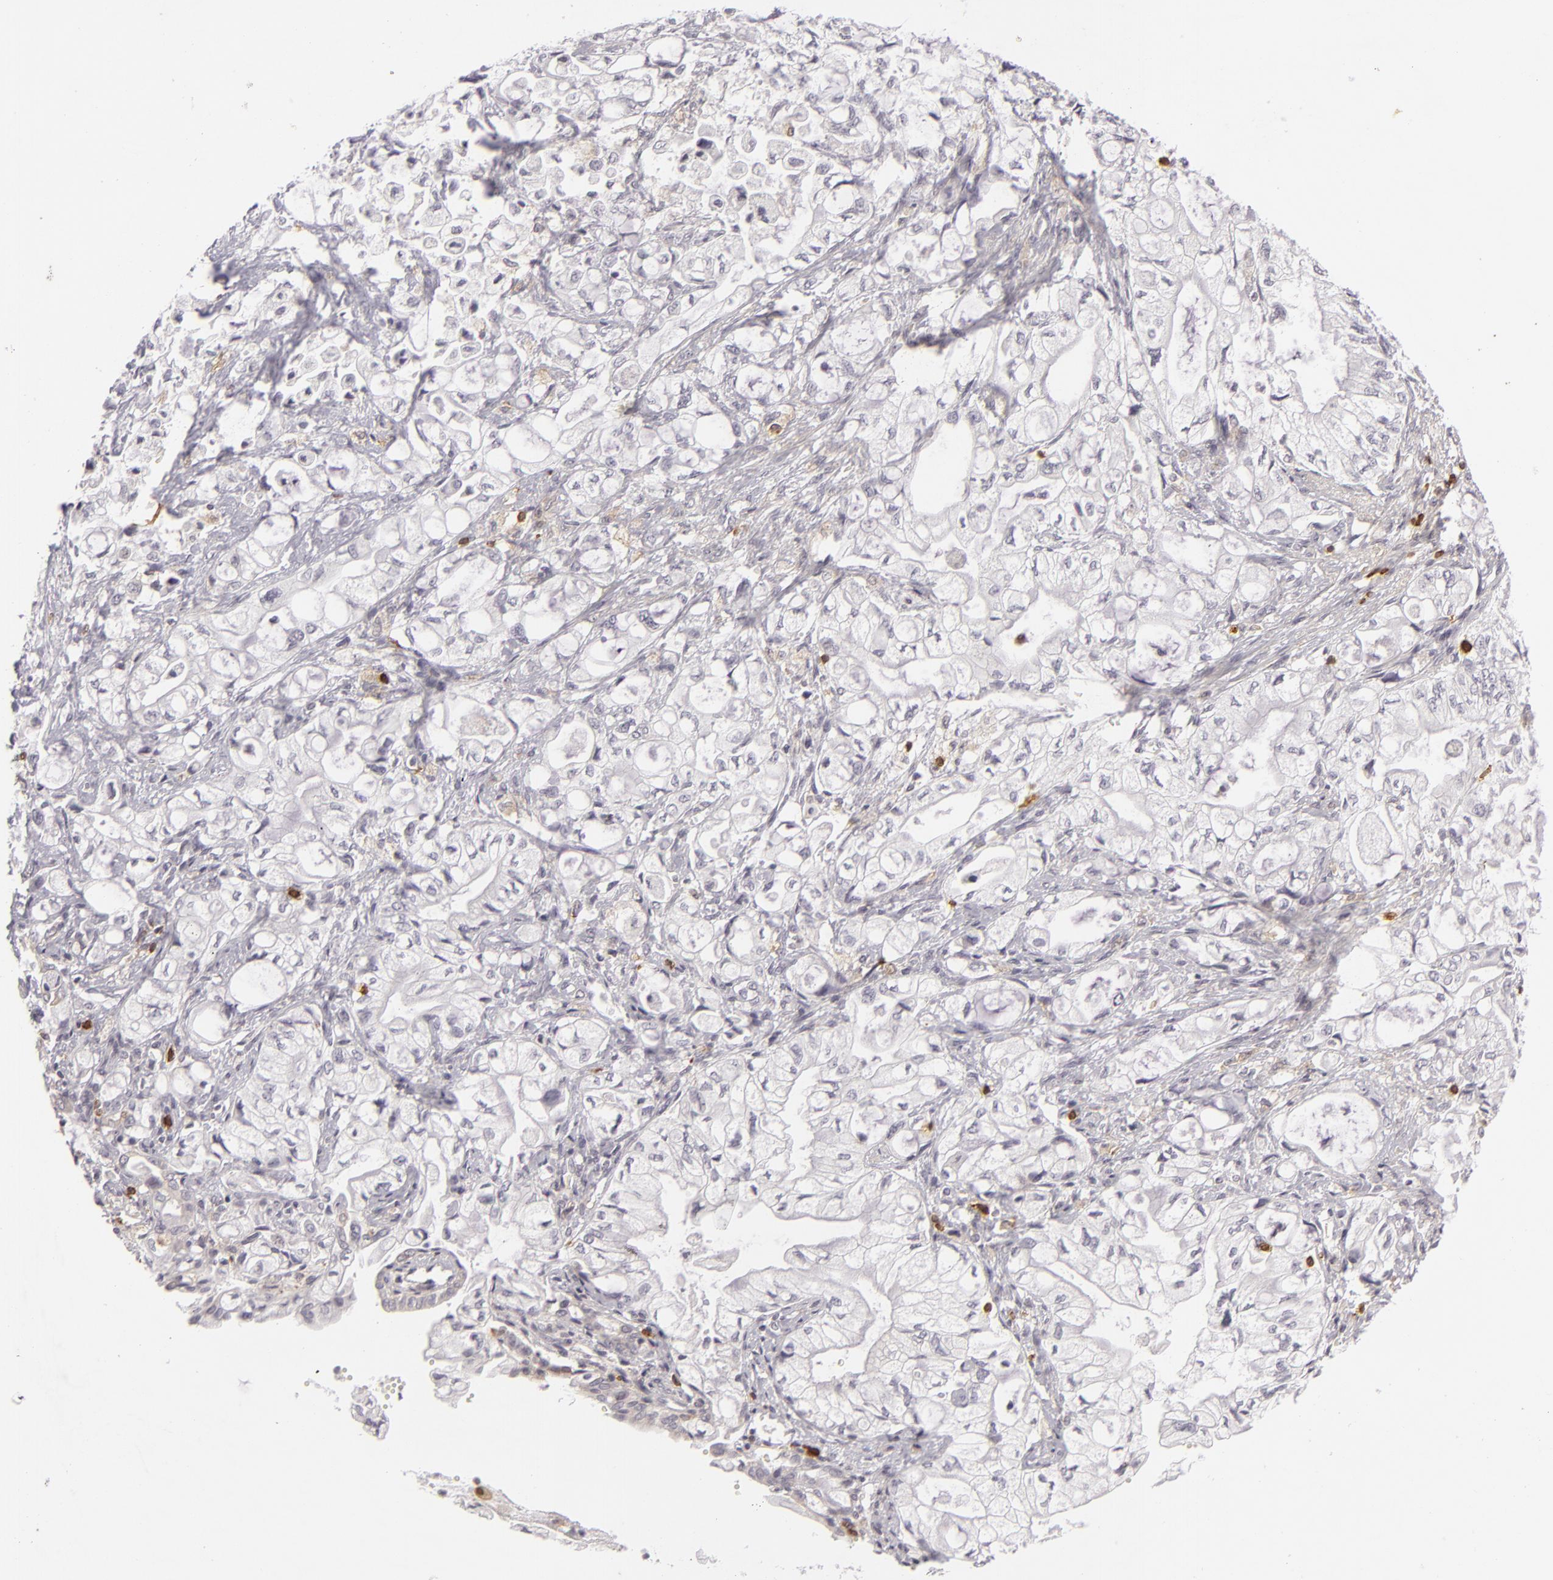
{"staining": {"intensity": "negative", "quantity": "none", "location": "none"}, "tissue": "pancreatic cancer", "cell_type": "Tumor cells", "image_type": "cancer", "snomed": [{"axis": "morphology", "description": "Adenocarcinoma, NOS"}, {"axis": "topography", "description": "Pancreas"}], "caption": "High power microscopy micrograph of an immunohistochemistry (IHC) image of adenocarcinoma (pancreatic), revealing no significant expression in tumor cells.", "gene": "APOBEC3G", "patient": {"sex": "male", "age": 79}}